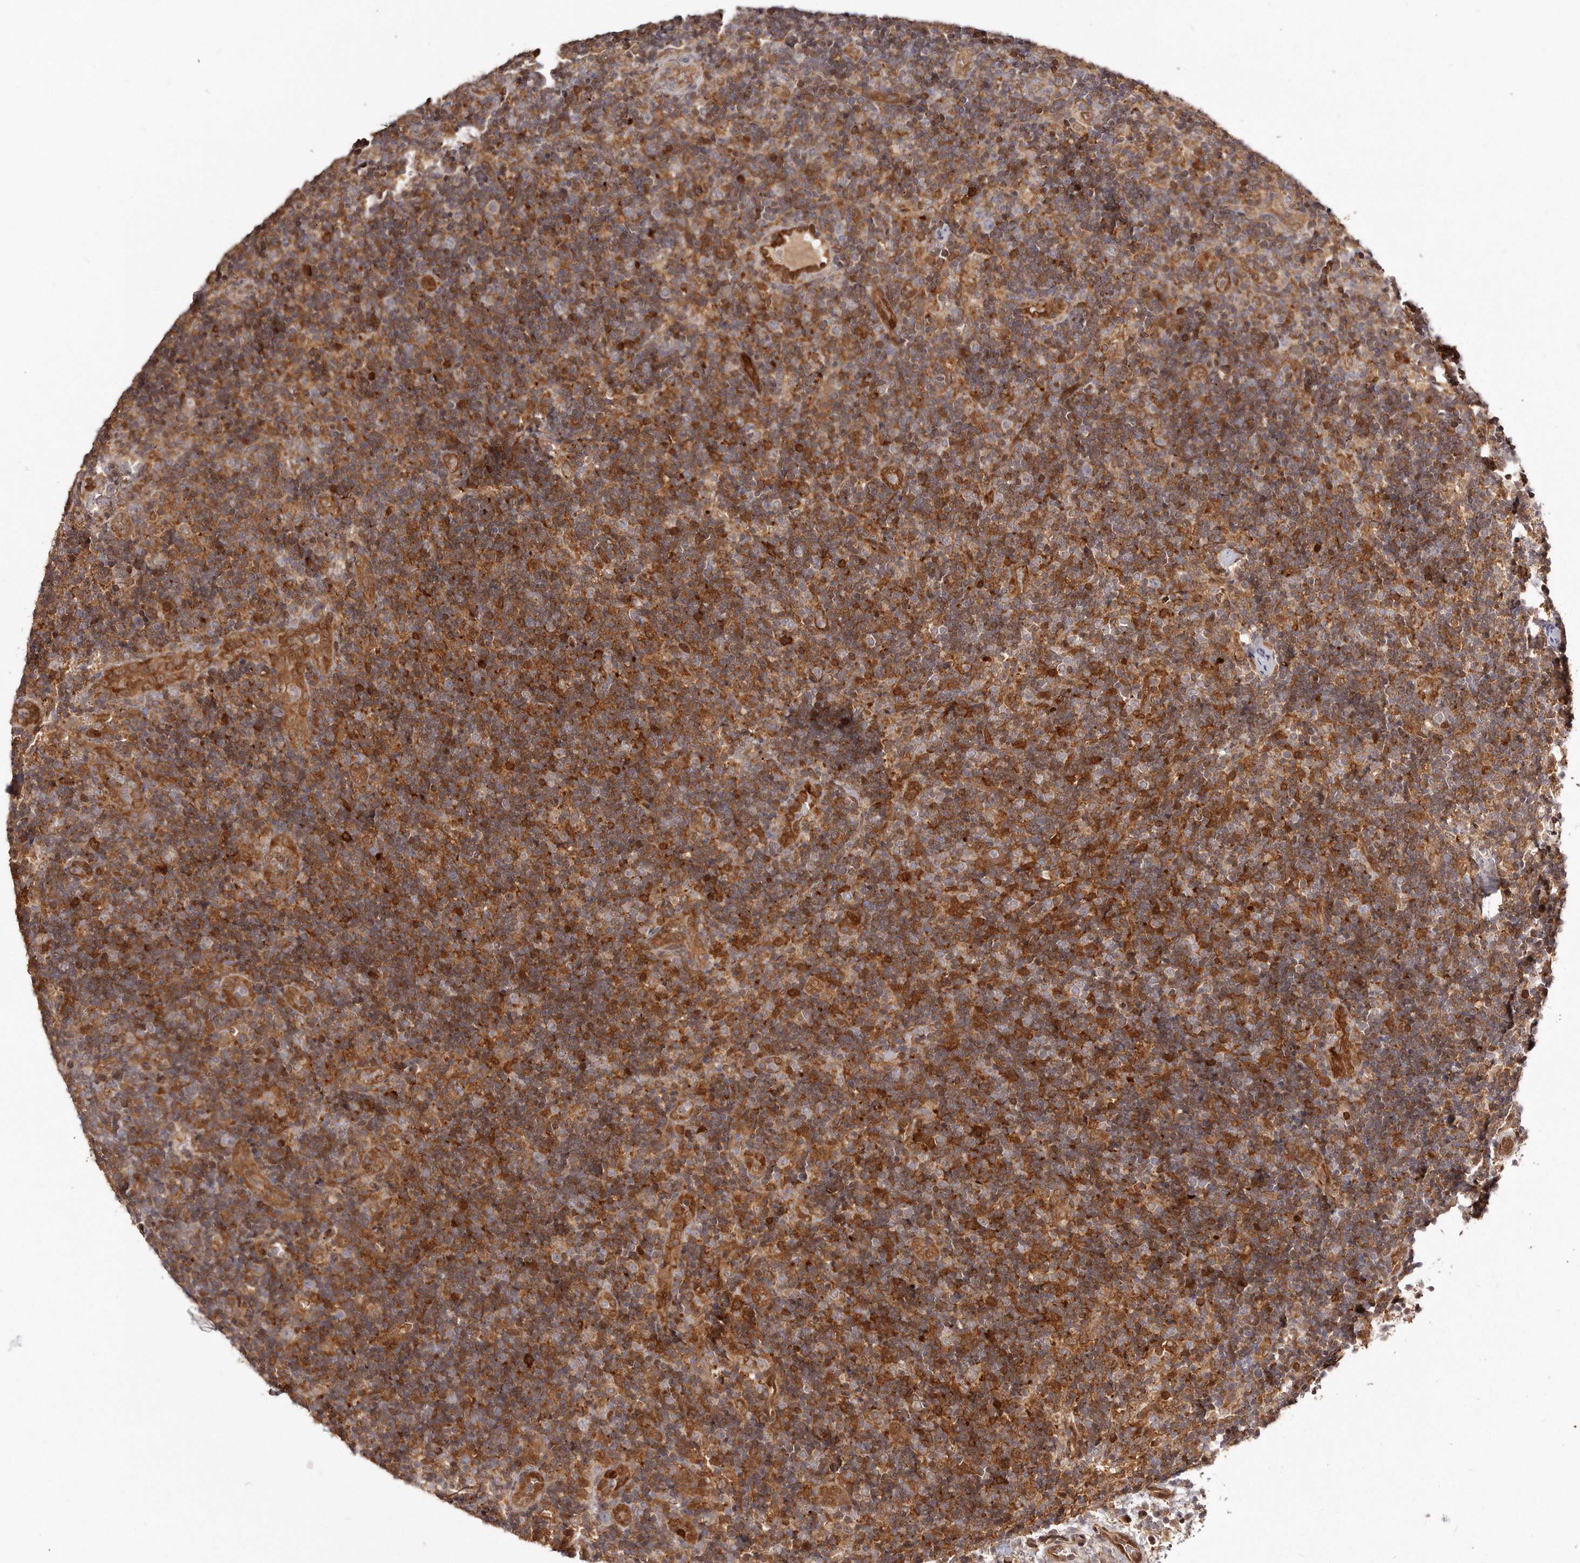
{"staining": {"intensity": "moderate", "quantity": "<25%", "location": "cytoplasmic/membranous"}, "tissue": "lymph node", "cell_type": "Germinal center cells", "image_type": "normal", "snomed": [{"axis": "morphology", "description": "Normal tissue, NOS"}, {"axis": "topography", "description": "Lymph node"}], "caption": "Lymph node was stained to show a protein in brown. There is low levels of moderate cytoplasmic/membranous expression in approximately <25% of germinal center cells. Using DAB (3,3'-diaminobenzidine) (brown) and hematoxylin (blue) stains, captured at high magnification using brightfield microscopy.", "gene": "GBP4", "patient": {"sex": "female", "age": 22}}